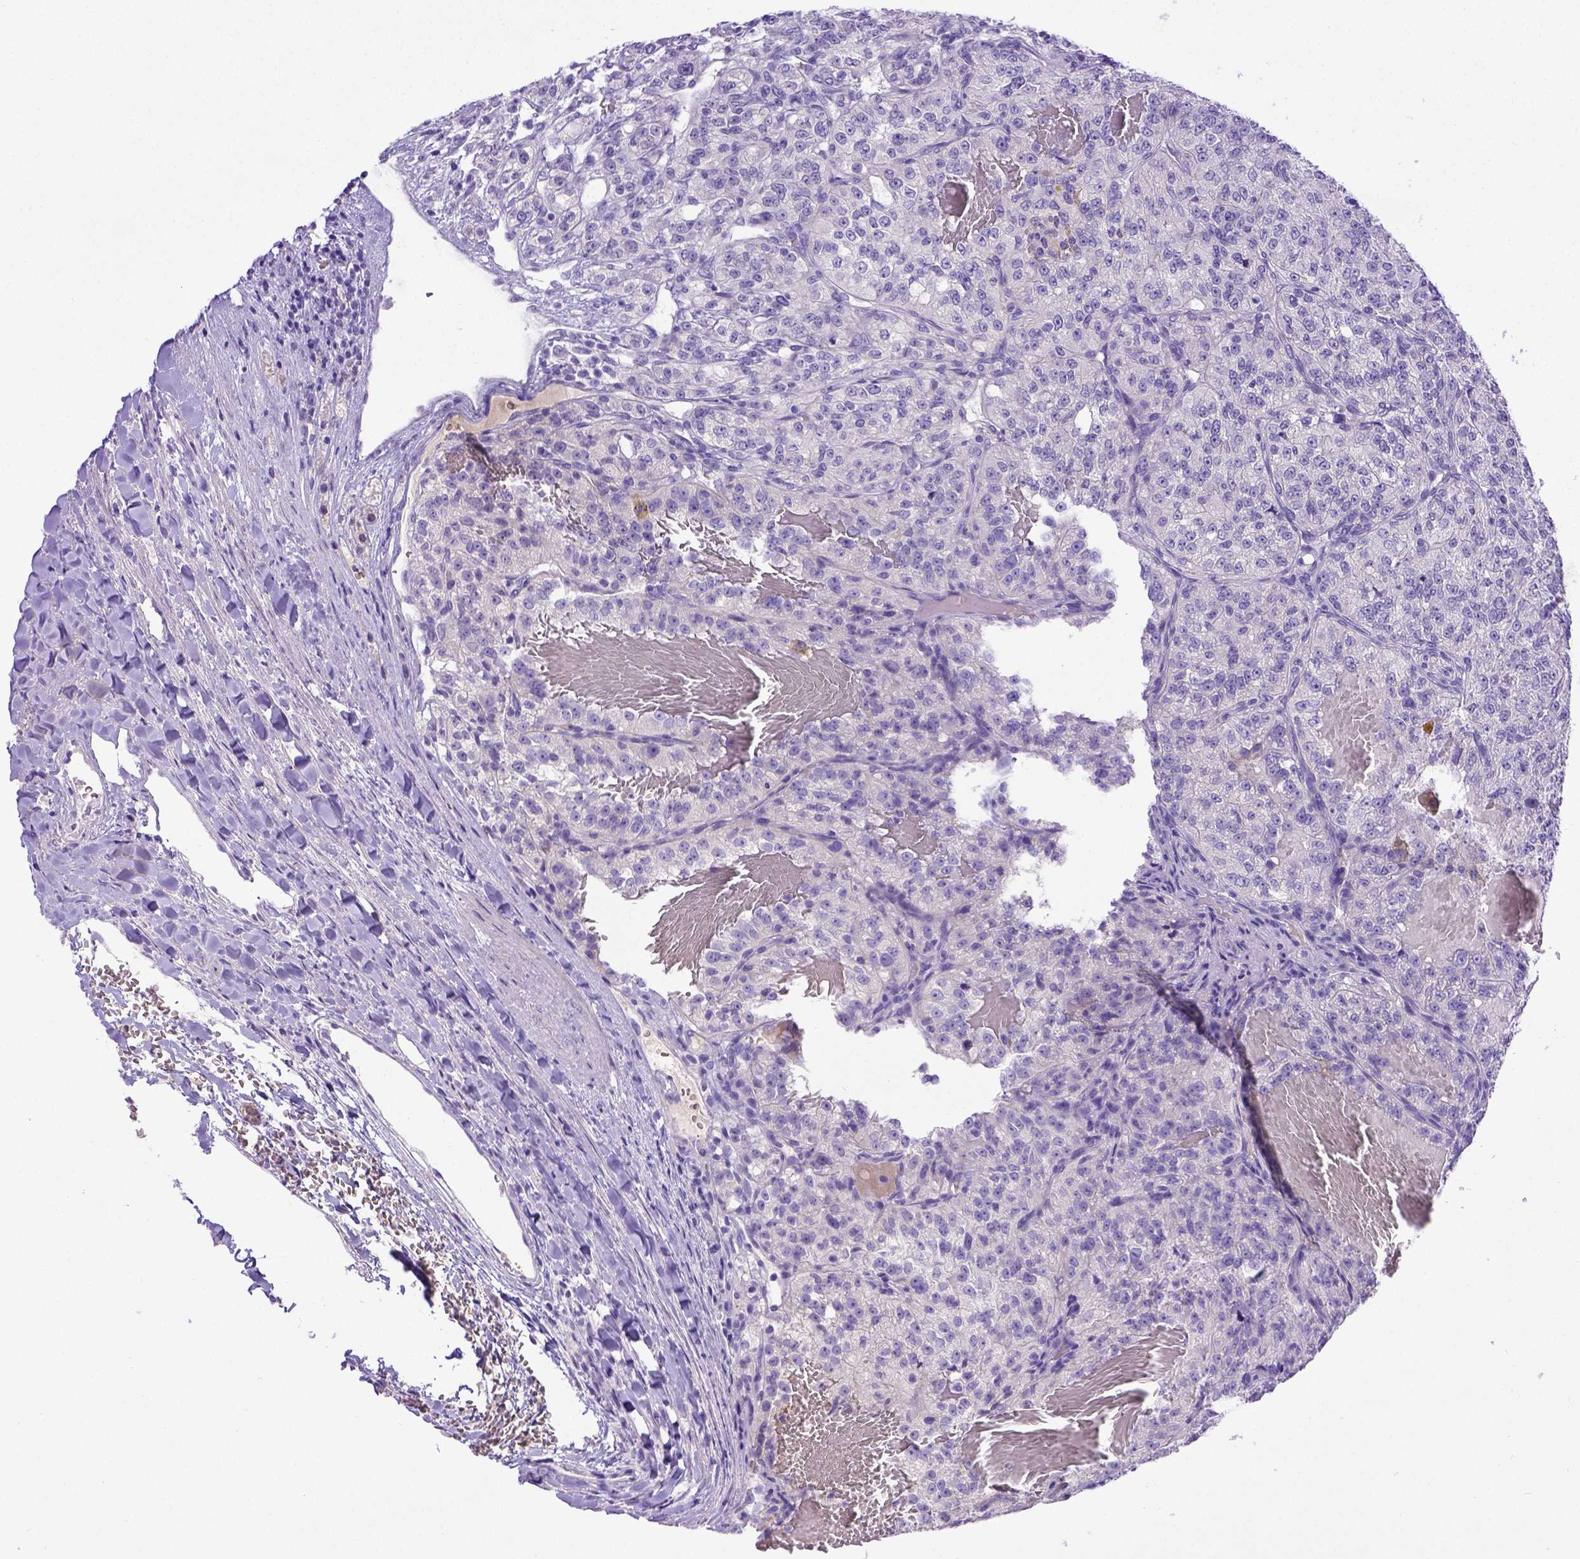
{"staining": {"intensity": "negative", "quantity": "none", "location": "none"}, "tissue": "renal cancer", "cell_type": "Tumor cells", "image_type": "cancer", "snomed": [{"axis": "morphology", "description": "Adenocarcinoma, NOS"}, {"axis": "topography", "description": "Kidney"}], "caption": "Immunohistochemistry of renal adenocarcinoma exhibits no expression in tumor cells.", "gene": "BTN1A1", "patient": {"sex": "female", "age": 63}}